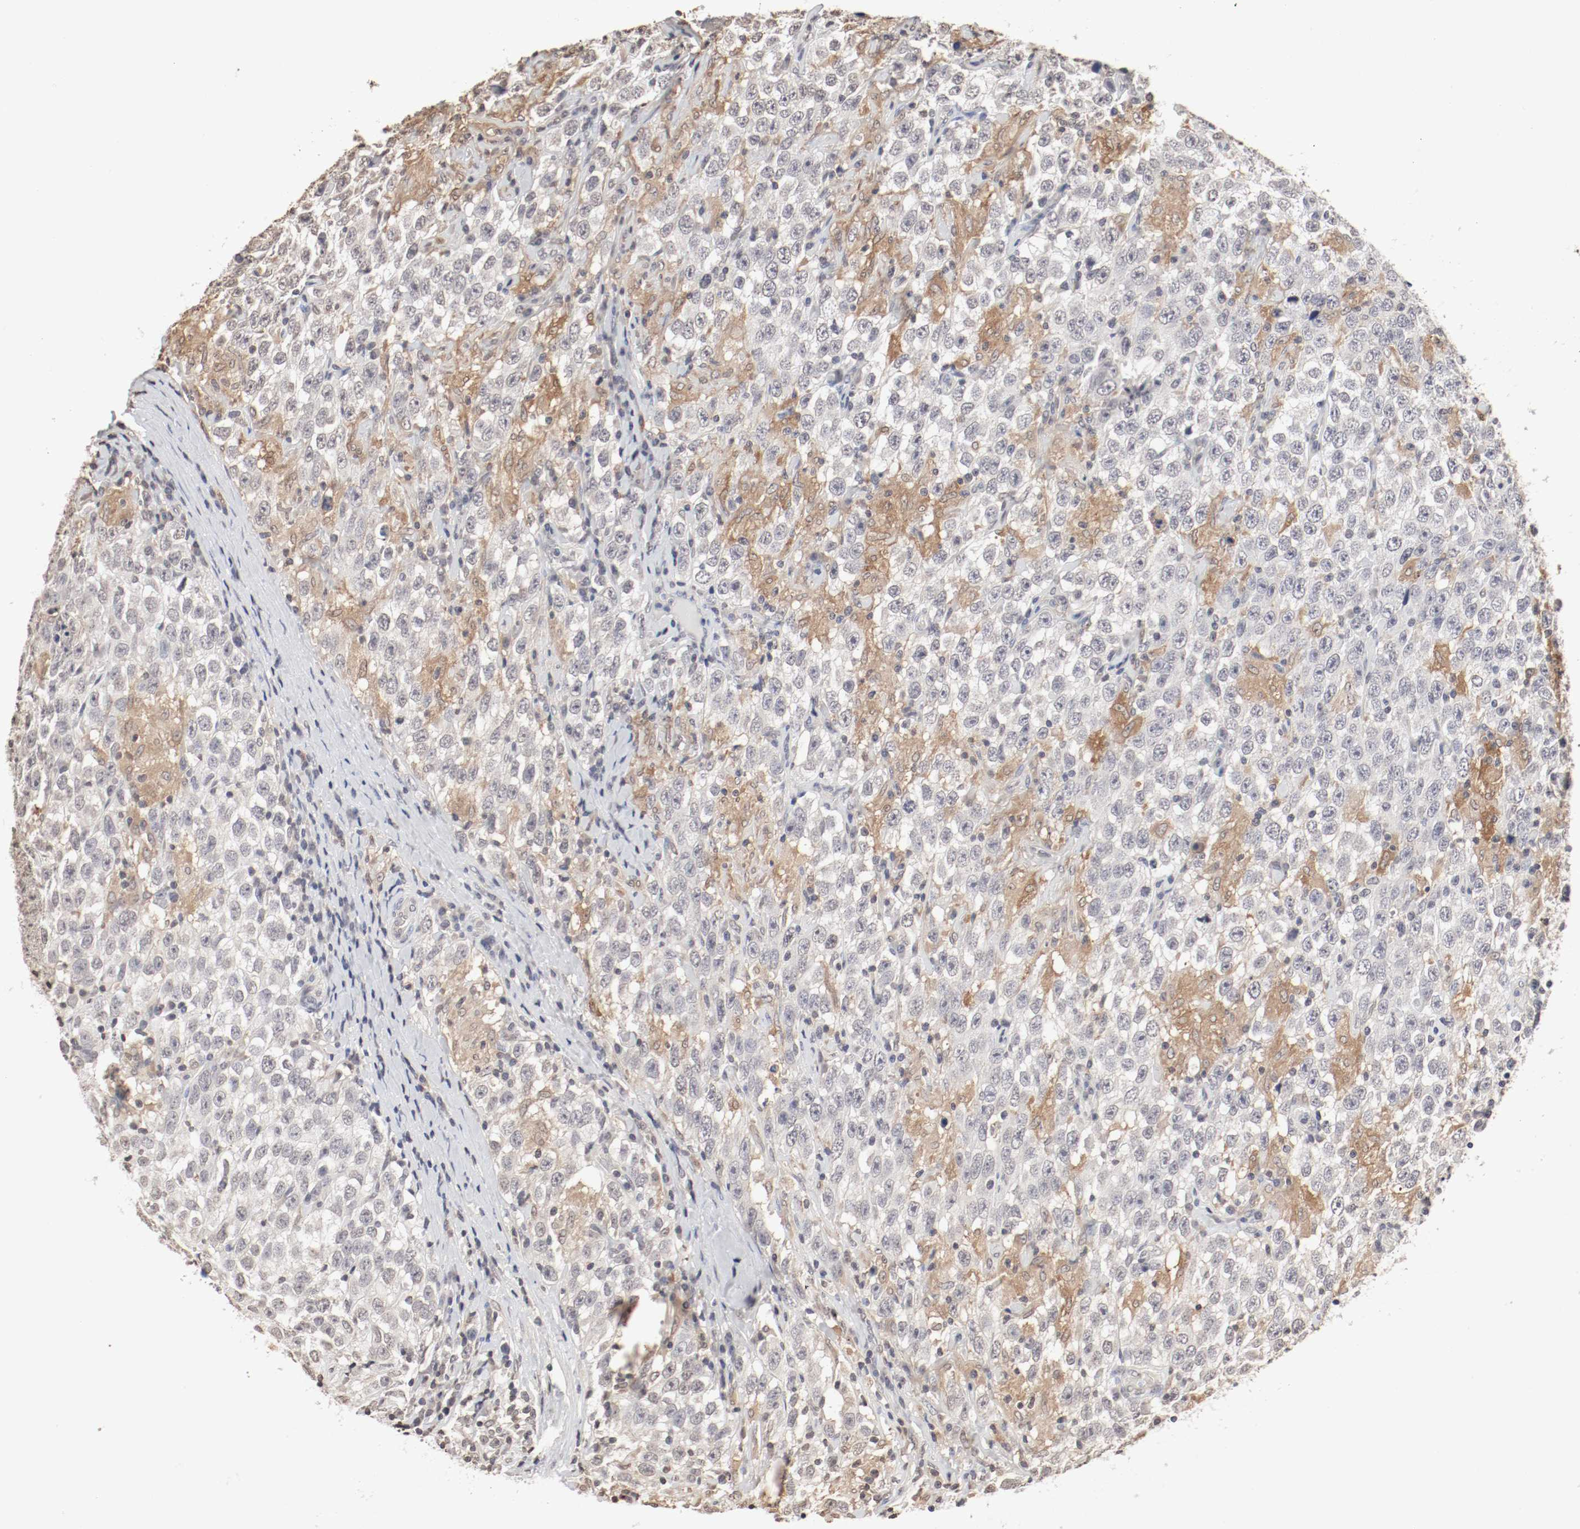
{"staining": {"intensity": "moderate", "quantity": "25%-75%", "location": "cytoplasmic/membranous"}, "tissue": "testis cancer", "cell_type": "Tumor cells", "image_type": "cancer", "snomed": [{"axis": "morphology", "description": "Seminoma, NOS"}, {"axis": "topography", "description": "Testis"}], "caption": "Protein analysis of testis seminoma tissue displays moderate cytoplasmic/membranous staining in about 25%-75% of tumor cells.", "gene": "WASL", "patient": {"sex": "male", "age": 41}}